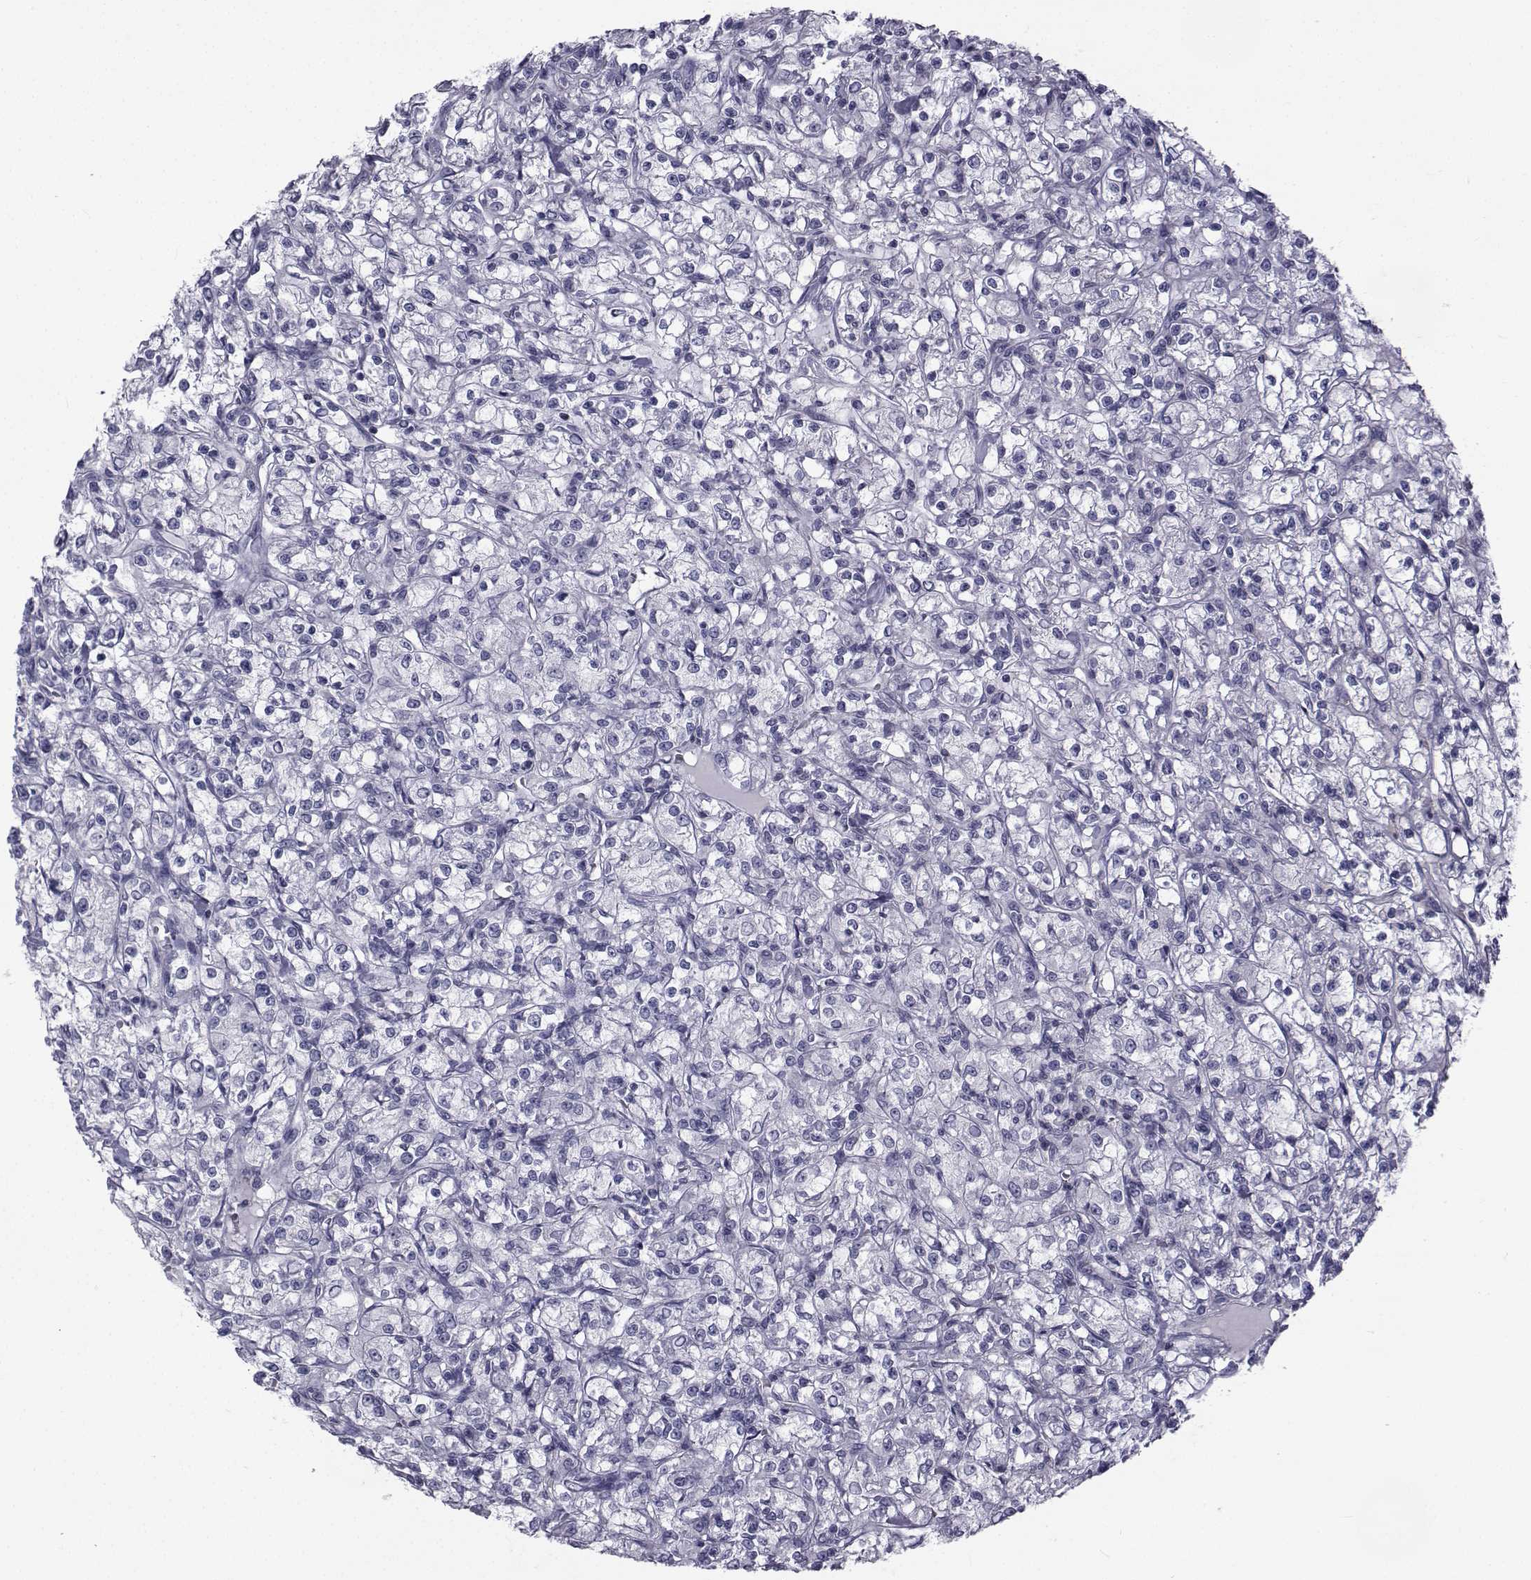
{"staining": {"intensity": "negative", "quantity": "none", "location": "none"}, "tissue": "renal cancer", "cell_type": "Tumor cells", "image_type": "cancer", "snomed": [{"axis": "morphology", "description": "Adenocarcinoma, NOS"}, {"axis": "topography", "description": "Kidney"}], "caption": "Immunohistochemical staining of renal cancer shows no significant expression in tumor cells.", "gene": "FDXR", "patient": {"sex": "female", "age": 59}}